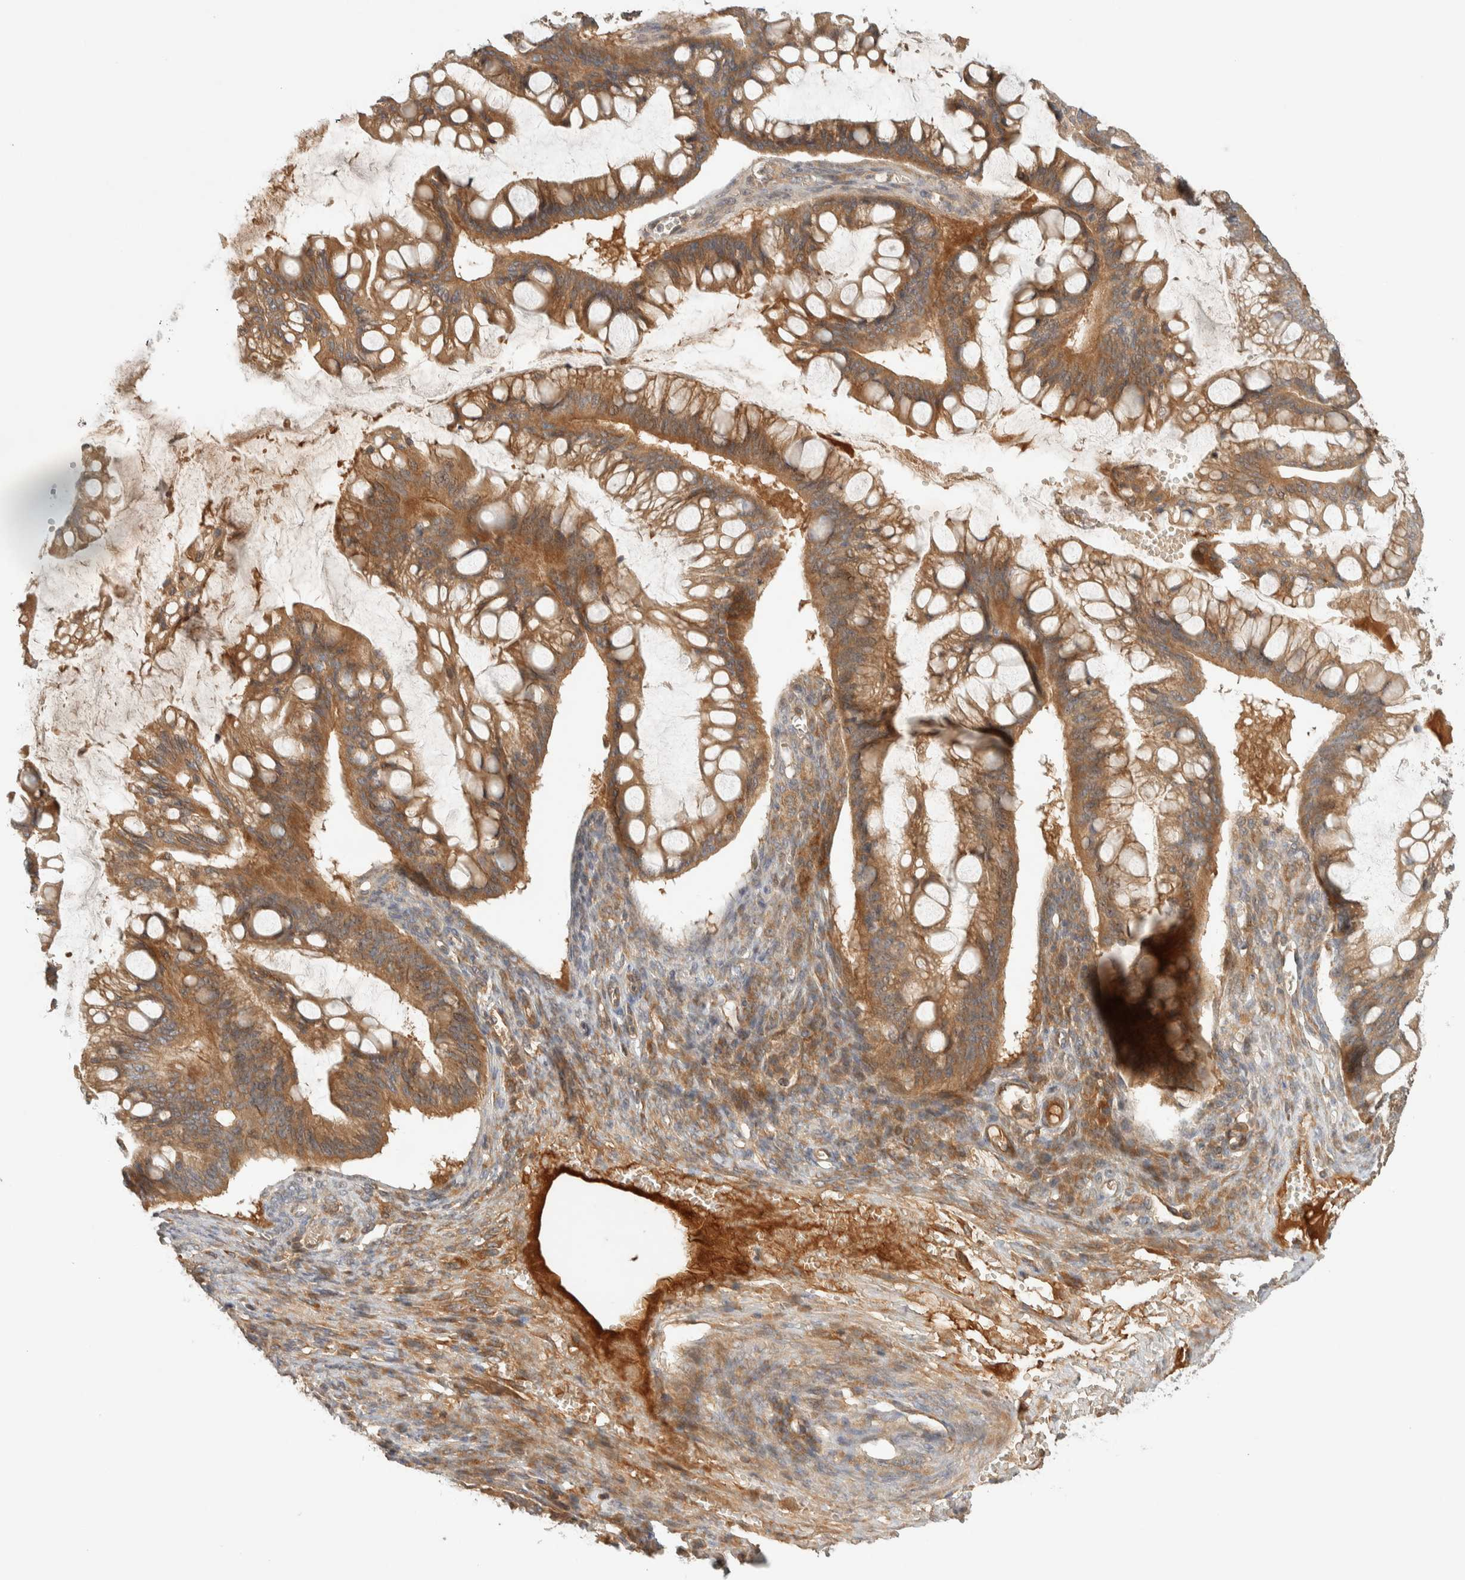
{"staining": {"intensity": "moderate", "quantity": ">75%", "location": "cytoplasmic/membranous"}, "tissue": "ovarian cancer", "cell_type": "Tumor cells", "image_type": "cancer", "snomed": [{"axis": "morphology", "description": "Cystadenocarcinoma, mucinous, NOS"}, {"axis": "topography", "description": "Ovary"}], "caption": "About >75% of tumor cells in ovarian cancer display moderate cytoplasmic/membranous protein staining as visualized by brown immunohistochemical staining.", "gene": "FAM167A", "patient": {"sex": "female", "age": 73}}